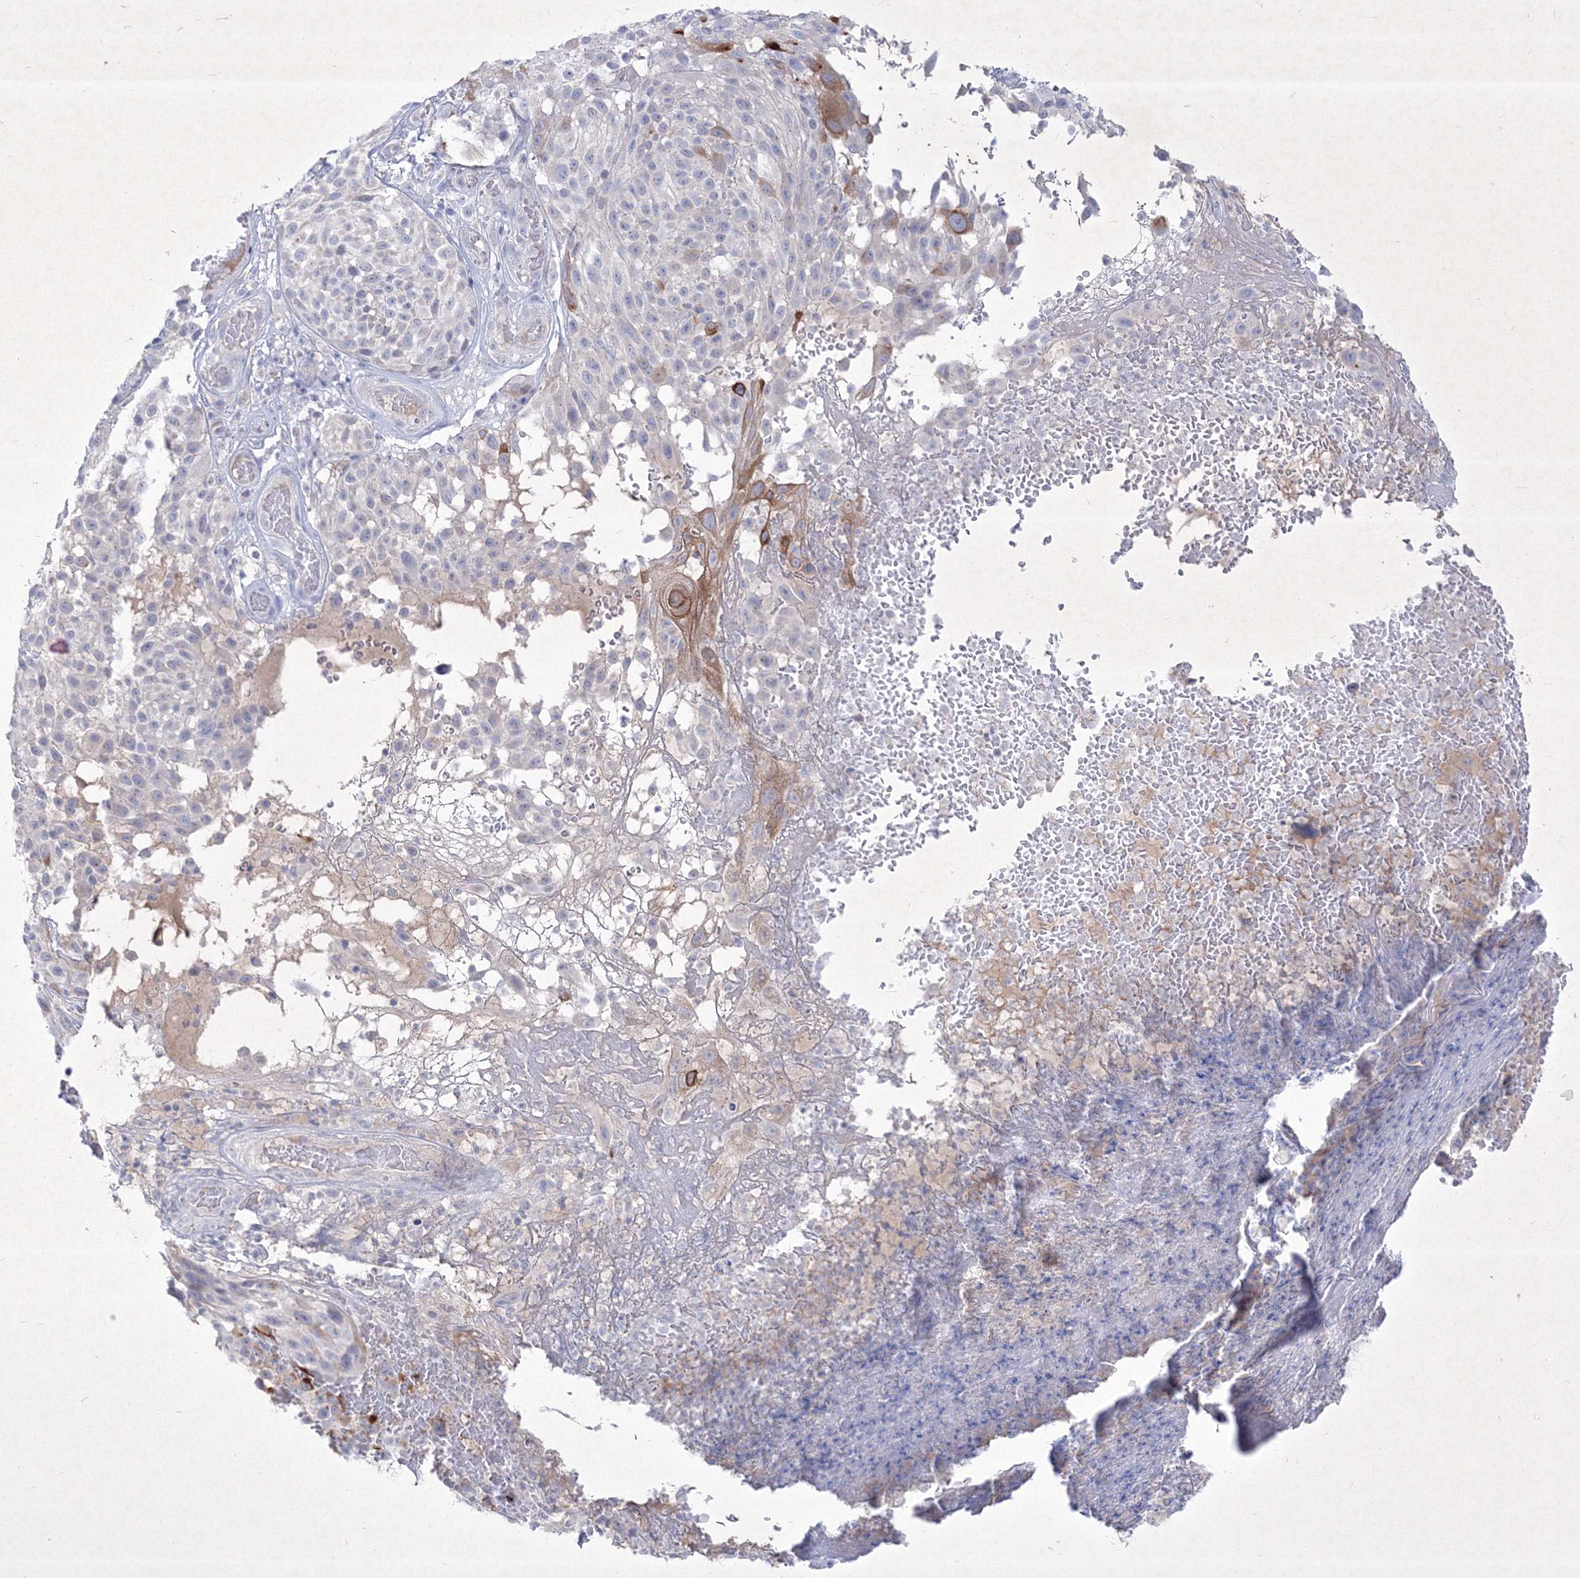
{"staining": {"intensity": "negative", "quantity": "none", "location": "none"}, "tissue": "melanoma", "cell_type": "Tumor cells", "image_type": "cancer", "snomed": [{"axis": "morphology", "description": "Malignant melanoma, NOS"}, {"axis": "topography", "description": "Skin"}], "caption": "DAB immunohistochemical staining of human malignant melanoma exhibits no significant expression in tumor cells. (Stains: DAB (3,3'-diaminobenzidine) immunohistochemistry (IHC) with hematoxylin counter stain, Microscopy: brightfield microscopy at high magnification).", "gene": "TMEM139", "patient": {"sex": "male", "age": 83}}